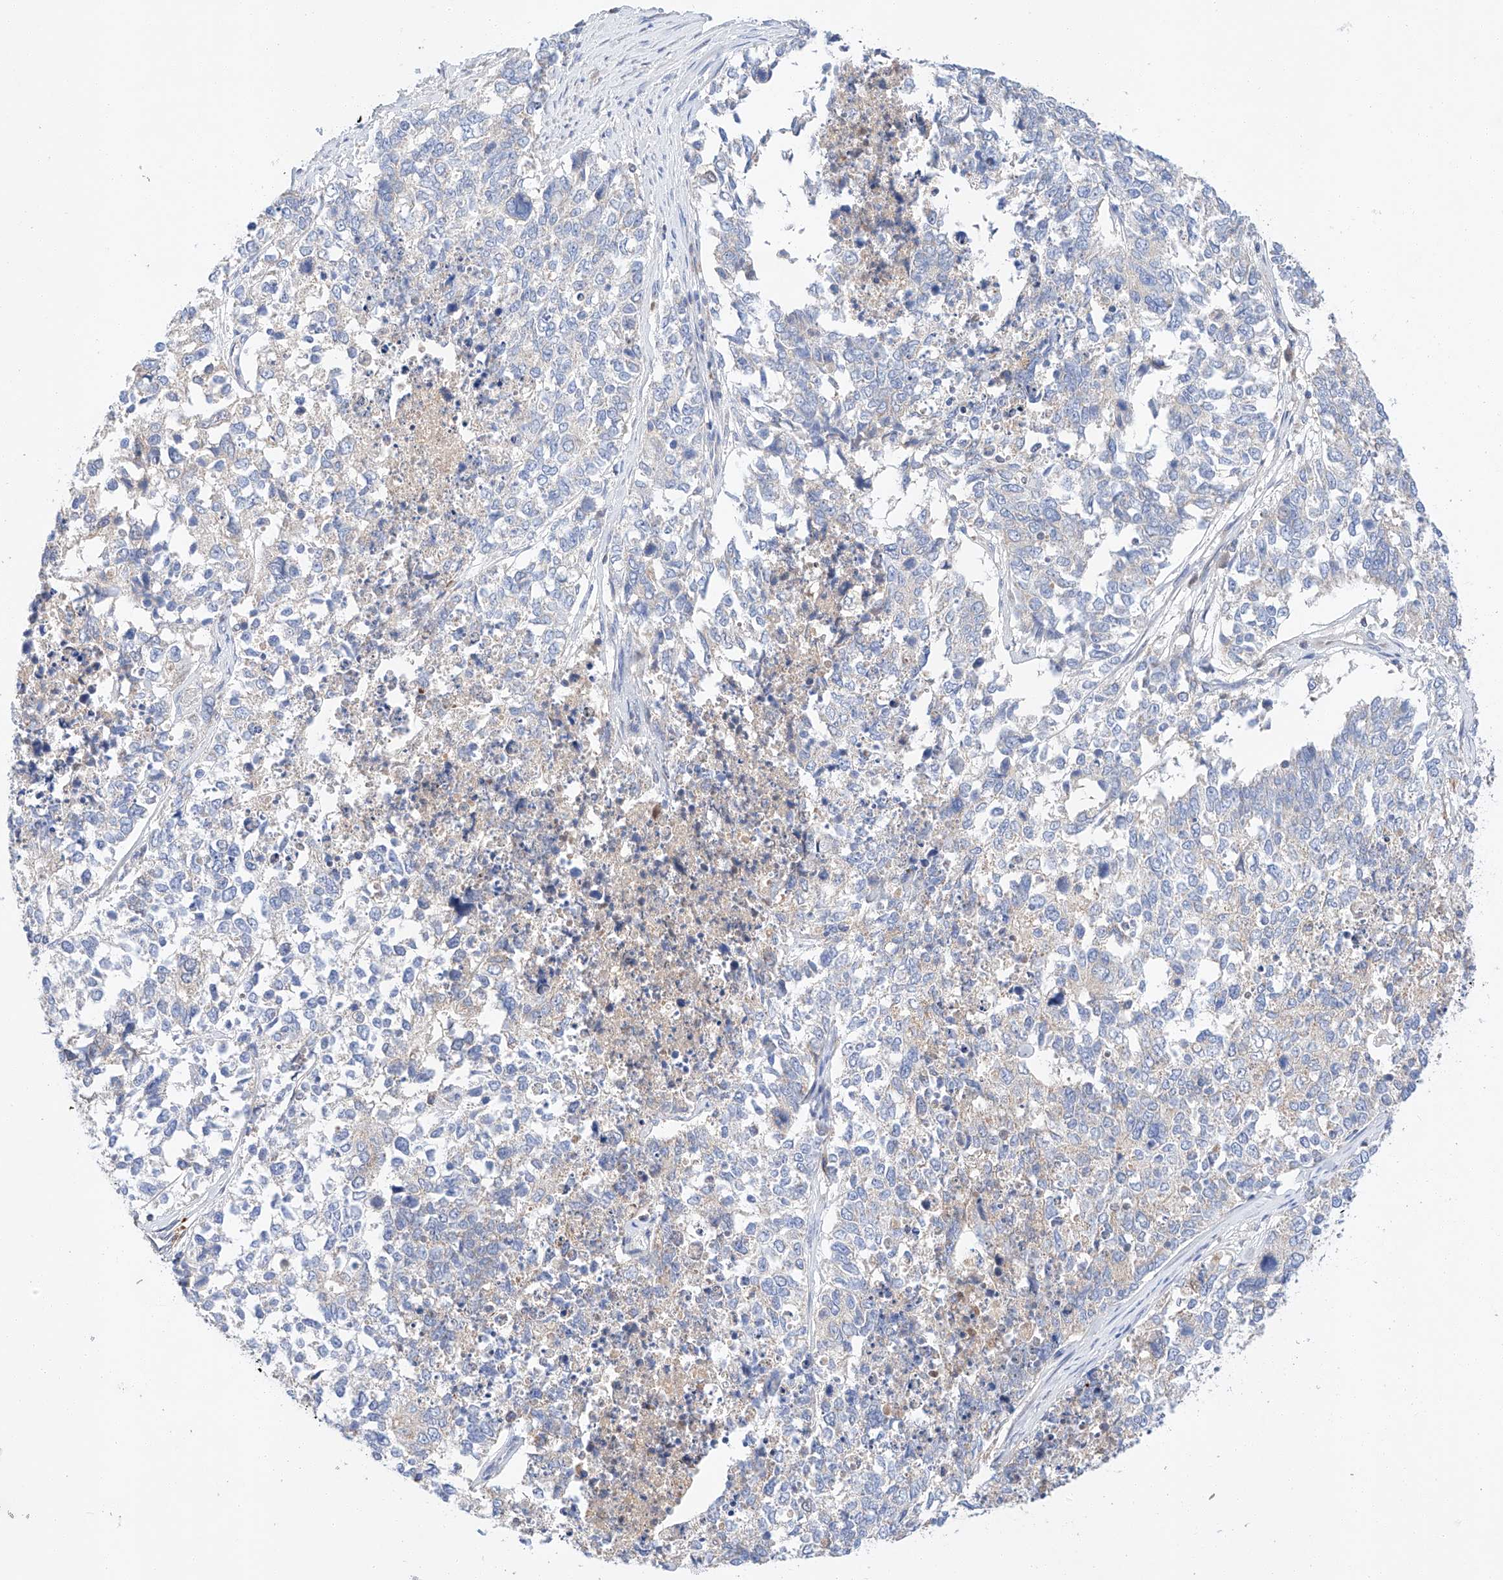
{"staining": {"intensity": "negative", "quantity": "none", "location": "none"}, "tissue": "cervical cancer", "cell_type": "Tumor cells", "image_type": "cancer", "snomed": [{"axis": "morphology", "description": "Squamous cell carcinoma, NOS"}, {"axis": "topography", "description": "Cervix"}], "caption": "There is no significant positivity in tumor cells of squamous cell carcinoma (cervical).", "gene": "C6orf118", "patient": {"sex": "female", "age": 63}}